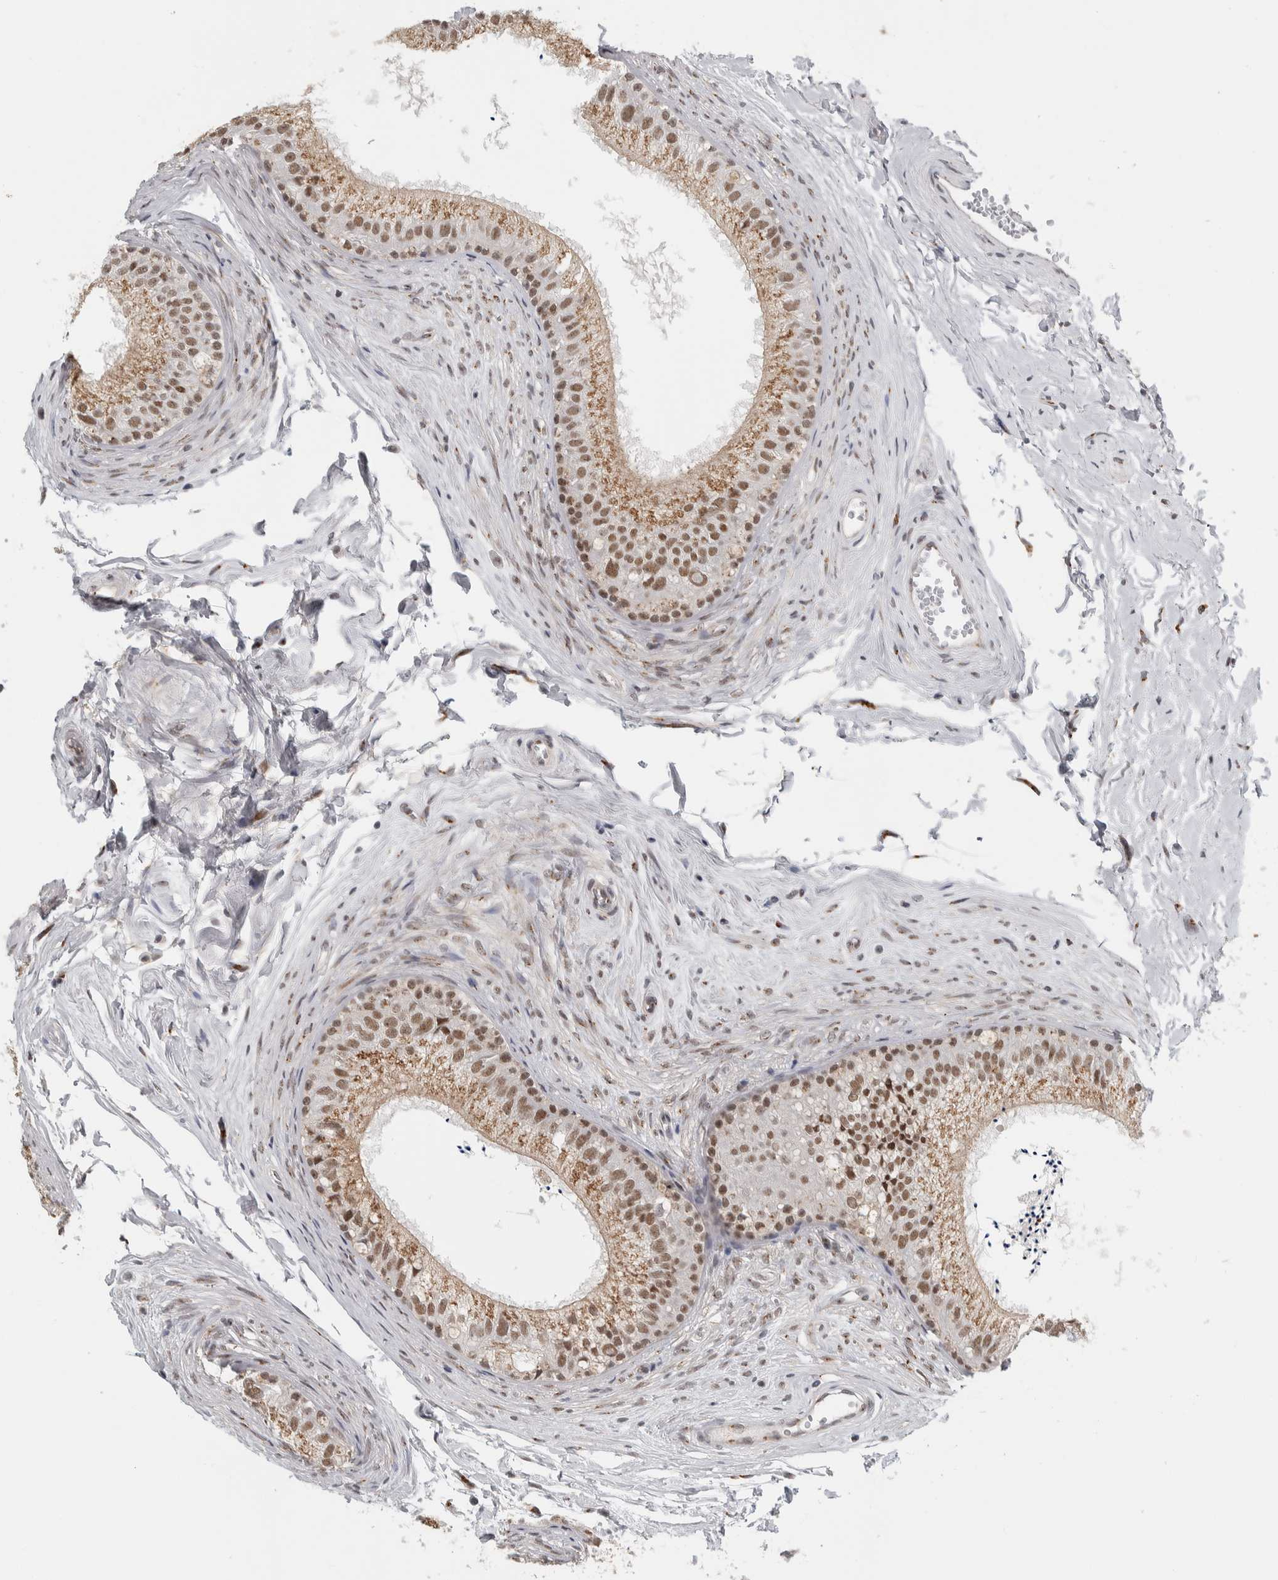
{"staining": {"intensity": "moderate", "quantity": ">75%", "location": "cytoplasmic/membranous,nuclear"}, "tissue": "epididymis", "cell_type": "Glandular cells", "image_type": "normal", "snomed": [{"axis": "morphology", "description": "Normal tissue, NOS"}, {"axis": "topography", "description": "Epididymis"}], "caption": "Epididymis stained for a protein (brown) exhibits moderate cytoplasmic/membranous,nuclear positive expression in approximately >75% of glandular cells.", "gene": "ZMYND8", "patient": {"sex": "male", "age": 56}}